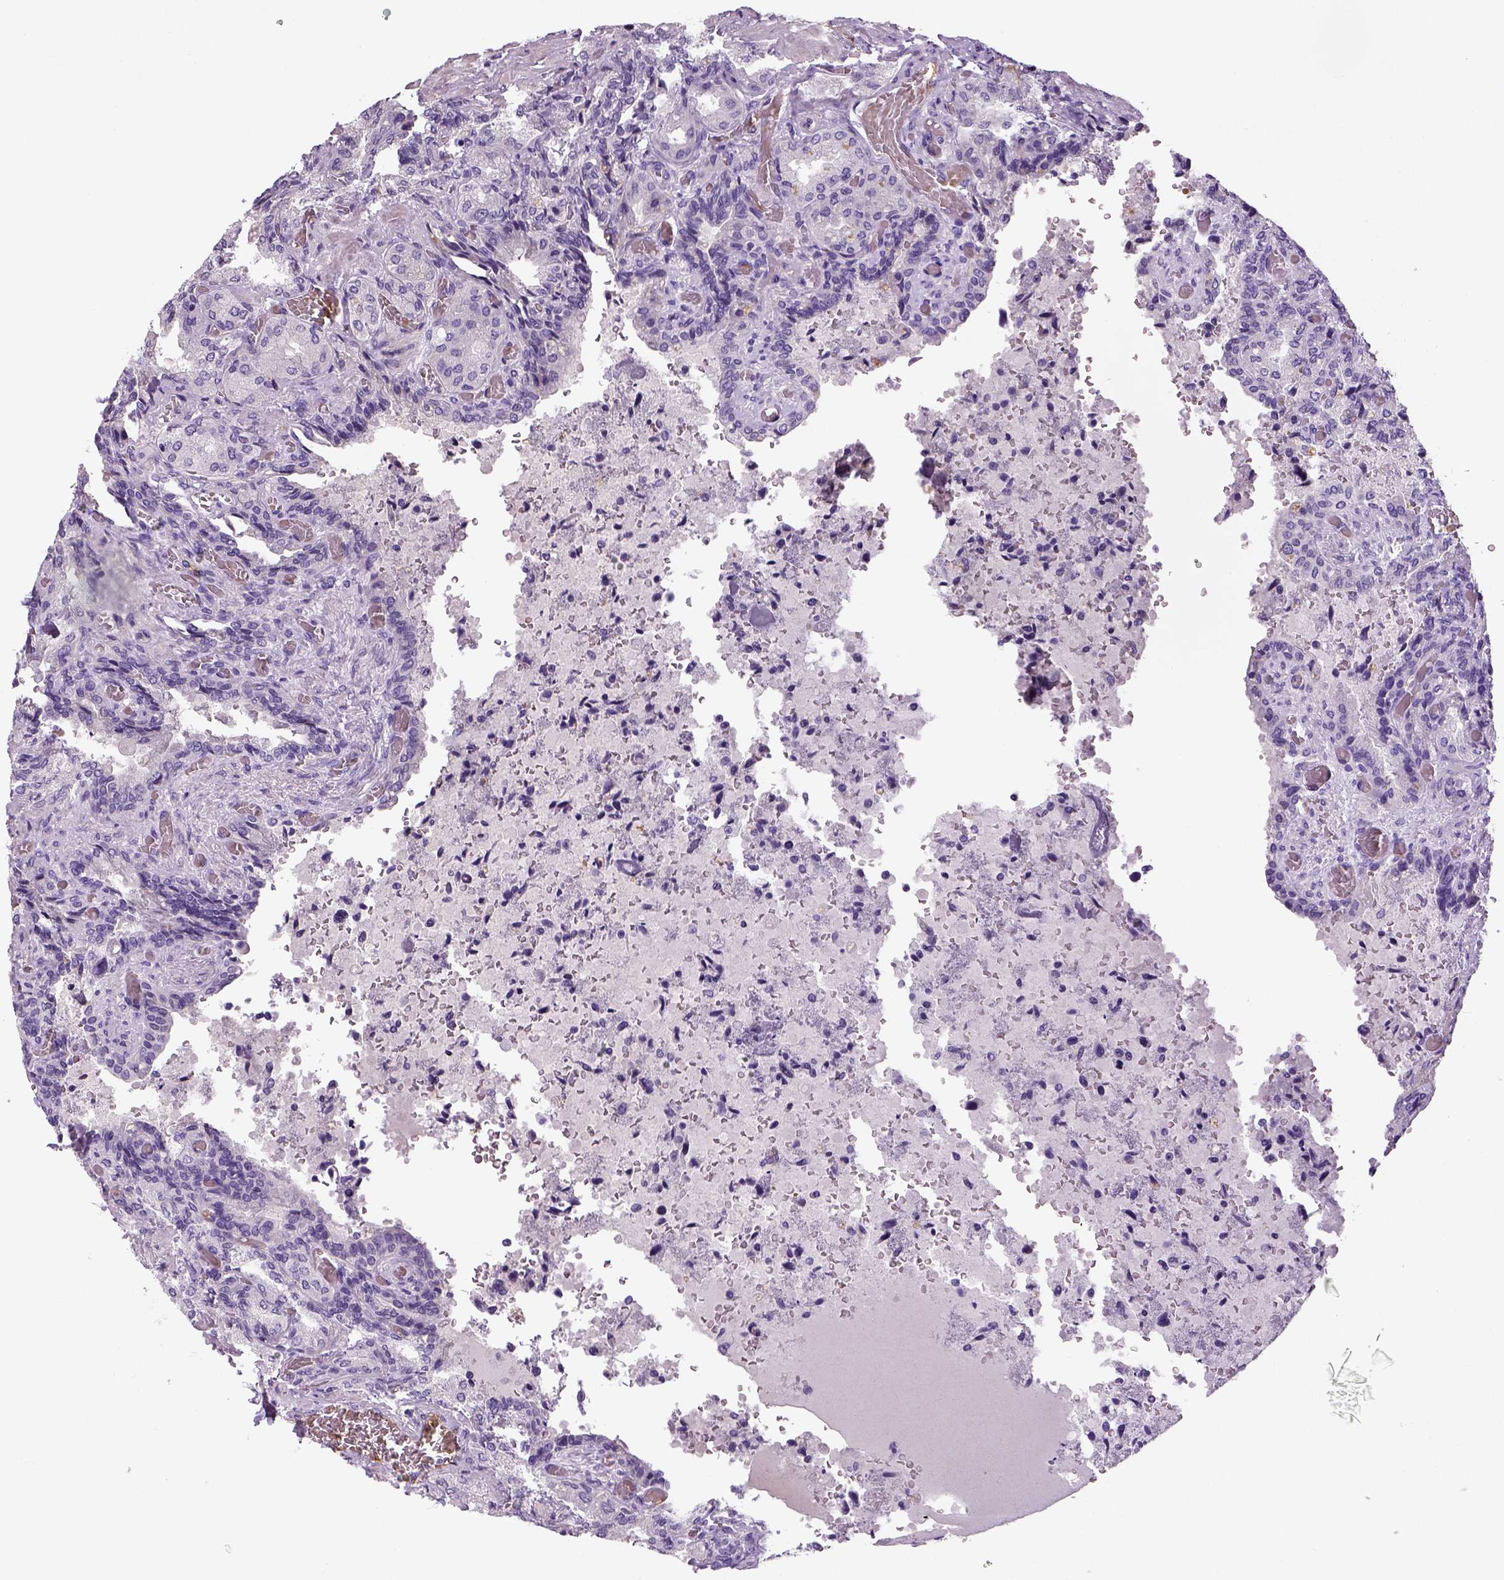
{"staining": {"intensity": "negative", "quantity": "none", "location": "none"}, "tissue": "seminal vesicle", "cell_type": "Glandular cells", "image_type": "normal", "snomed": [{"axis": "morphology", "description": "Normal tissue, NOS"}, {"axis": "topography", "description": "Seminal veicle"}], "caption": "Glandular cells are negative for protein expression in normal human seminal vesicle. (Immunohistochemistry, brightfield microscopy, high magnification).", "gene": "ENSG00000250349", "patient": {"sex": "male", "age": 68}}